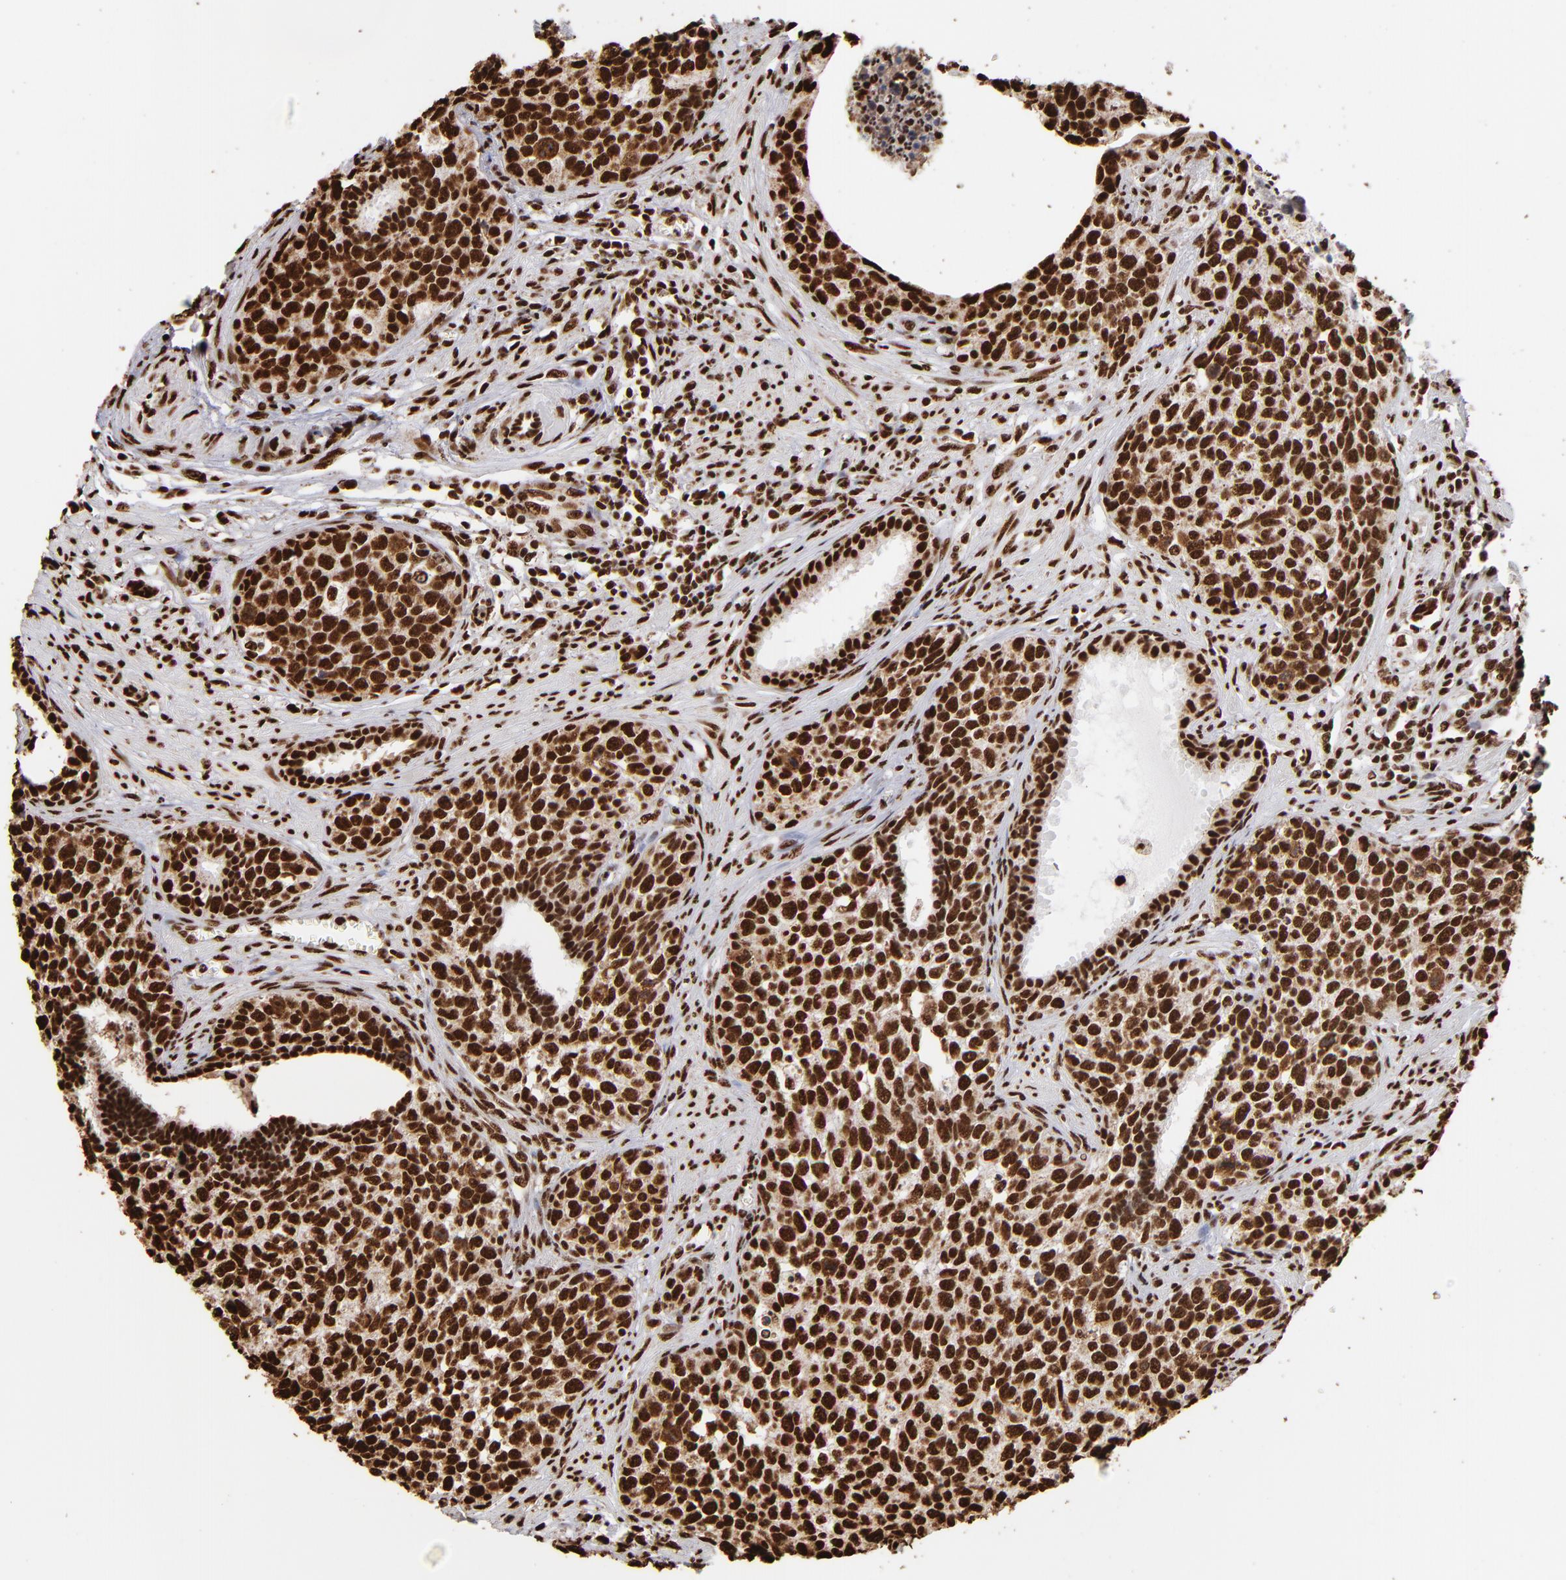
{"staining": {"intensity": "strong", "quantity": ">75%", "location": "nuclear"}, "tissue": "urothelial cancer", "cell_type": "Tumor cells", "image_type": "cancer", "snomed": [{"axis": "morphology", "description": "Urothelial carcinoma, High grade"}, {"axis": "topography", "description": "Urinary bladder"}], "caption": "Urothelial cancer was stained to show a protein in brown. There is high levels of strong nuclear expression in approximately >75% of tumor cells. Nuclei are stained in blue.", "gene": "ILF3", "patient": {"sex": "male", "age": 81}}